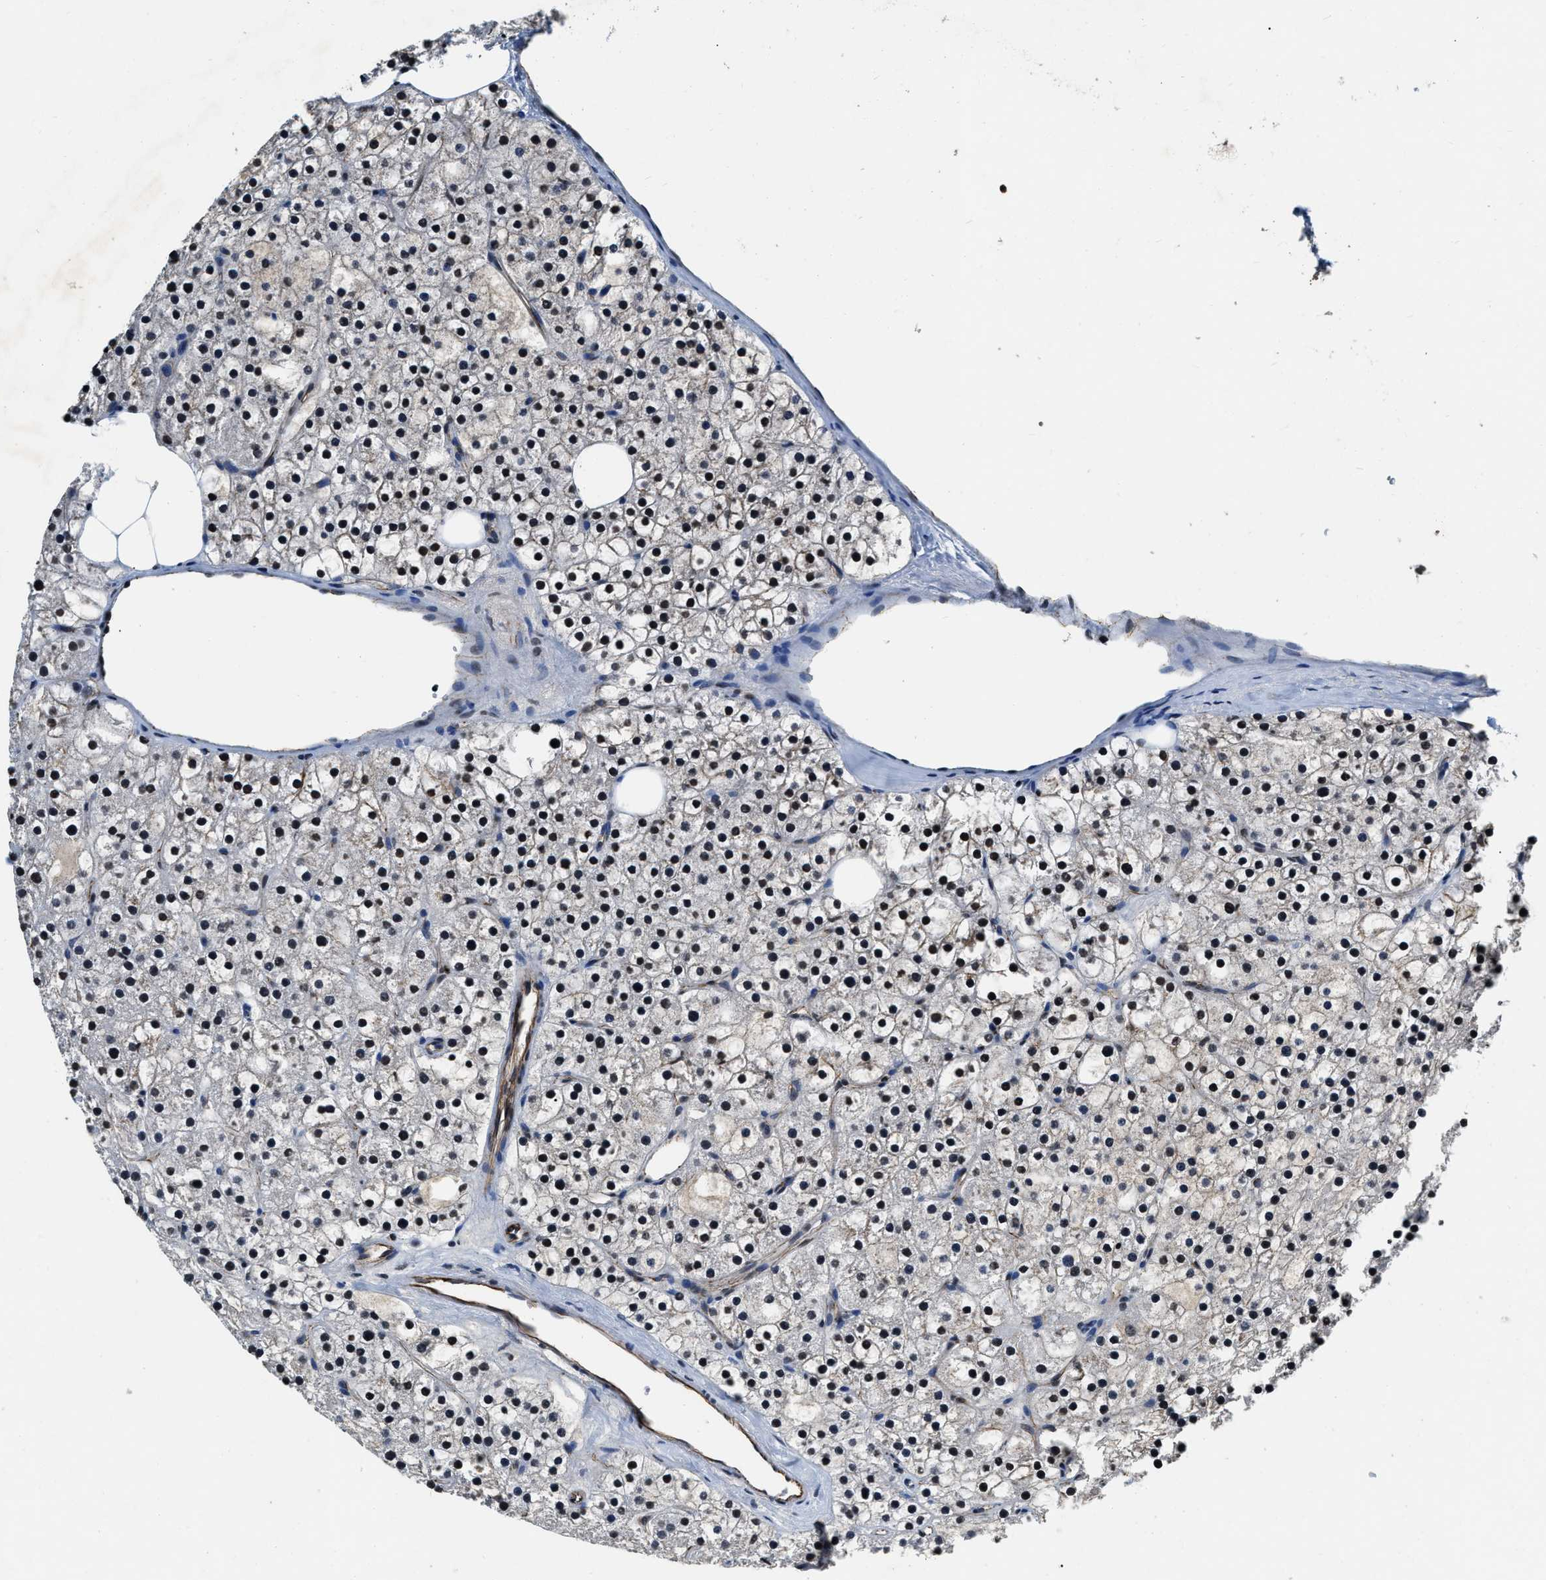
{"staining": {"intensity": "weak", "quantity": ">75%", "location": "nuclear"}, "tissue": "parathyroid gland", "cell_type": "Glandular cells", "image_type": "normal", "snomed": [{"axis": "morphology", "description": "Normal tissue, NOS"}, {"axis": "morphology", "description": "Adenoma, NOS"}, {"axis": "topography", "description": "Parathyroid gland"}], "caption": "Protein staining of benign parathyroid gland exhibits weak nuclear expression in about >75% of glandular cells. (DAB = brown stain, brightfield microscopy at high magnification).", "gene": "CCNE1", "patient": {"sex": "female", "age": 70}}